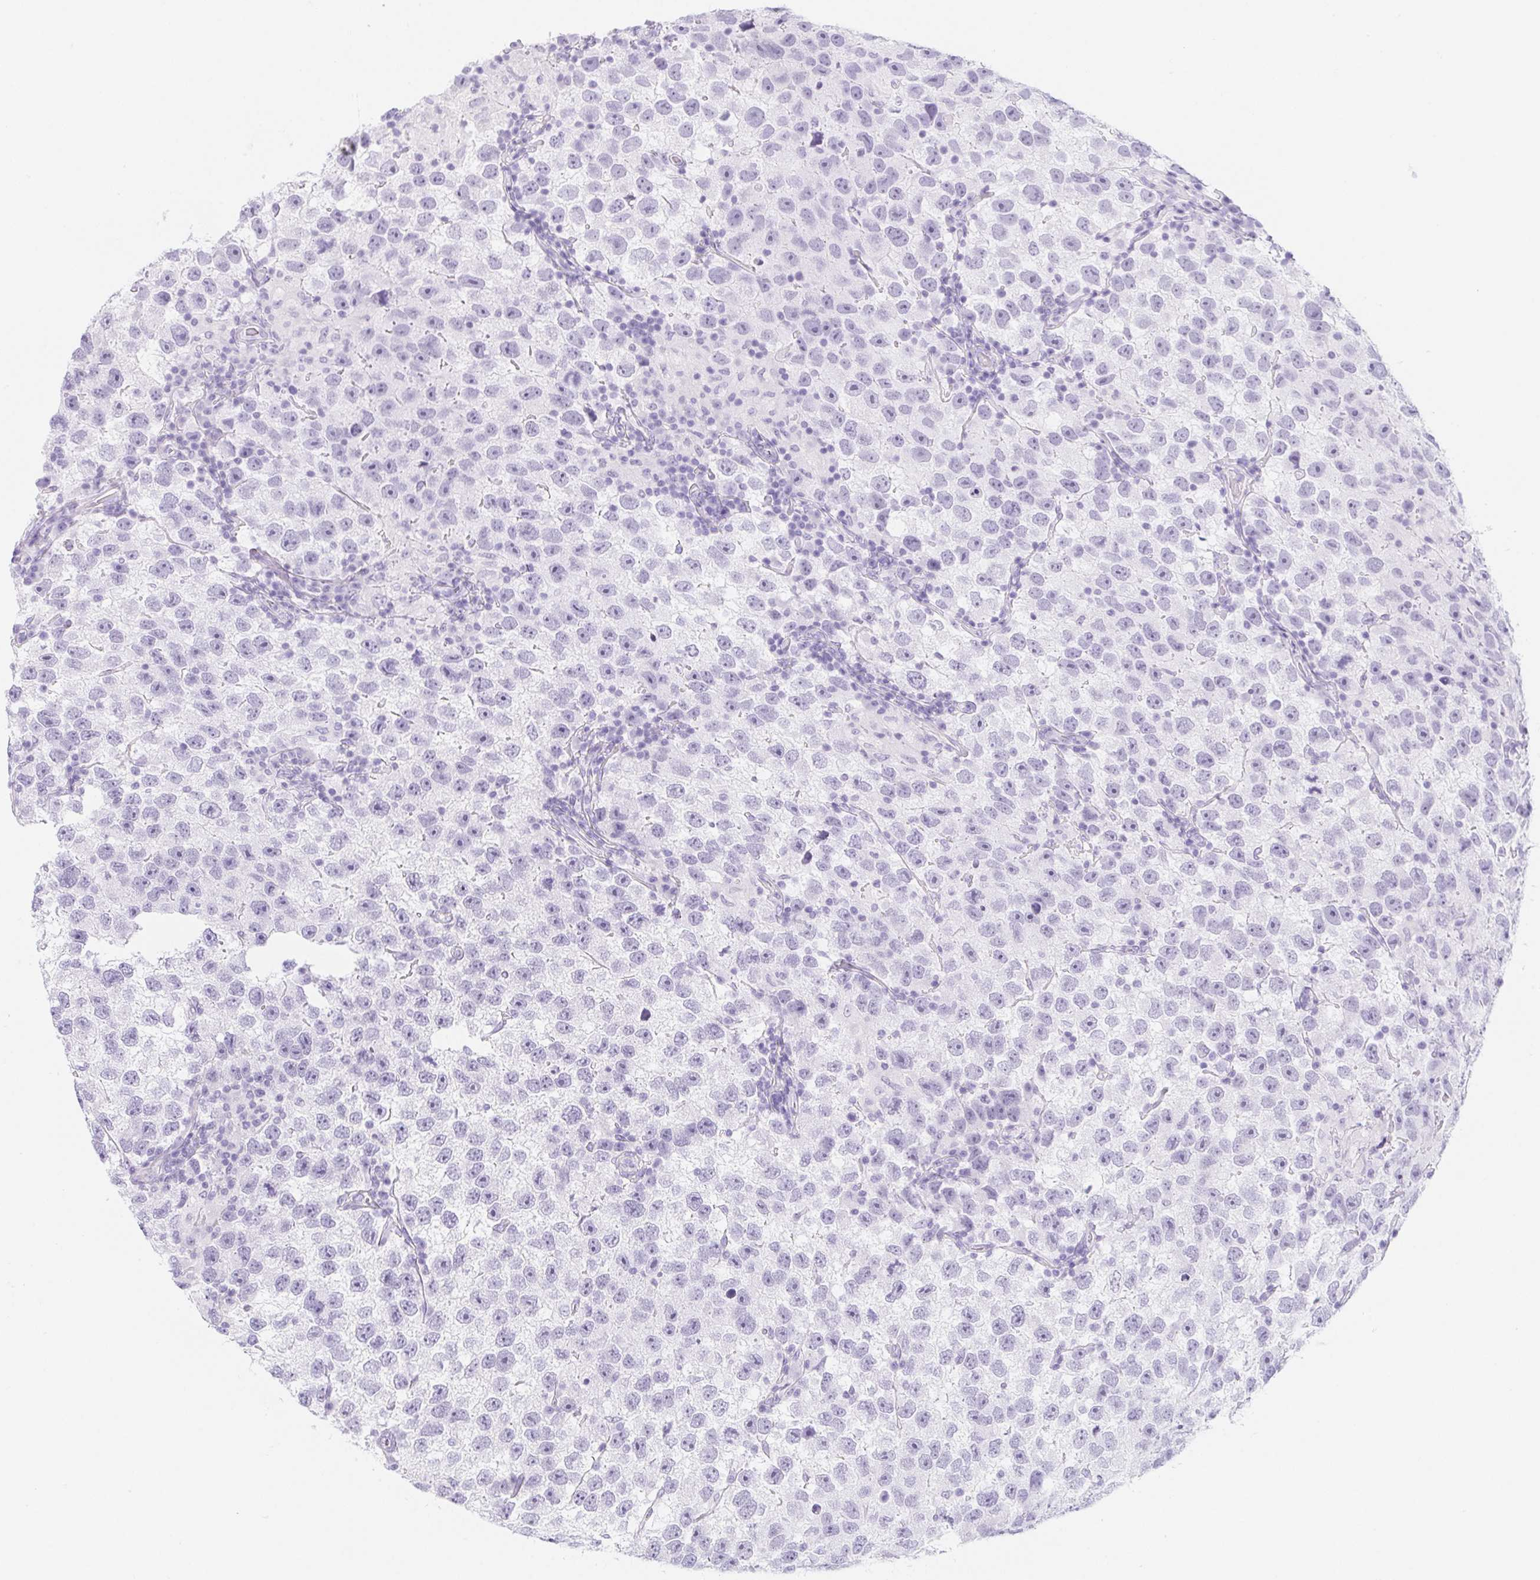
{"staining": {"intensity": "negative", "quantity": "none", "location": "none"}, "tissue": "testis cancer", "cell_type": "Tumor cells", "image_type": "cancer", "snomed": [{"axis": "morphology", "description": "Seminoma, NOS"}, {"axis": "topography", "description": "Testis"}], "caption": "This is an immunohistochemistry photomicrograph of human testis cancer. There is no positivity in tumor cells.", "gene": "CYP21A2", "patient": {"sex": "male", "age": 26}}